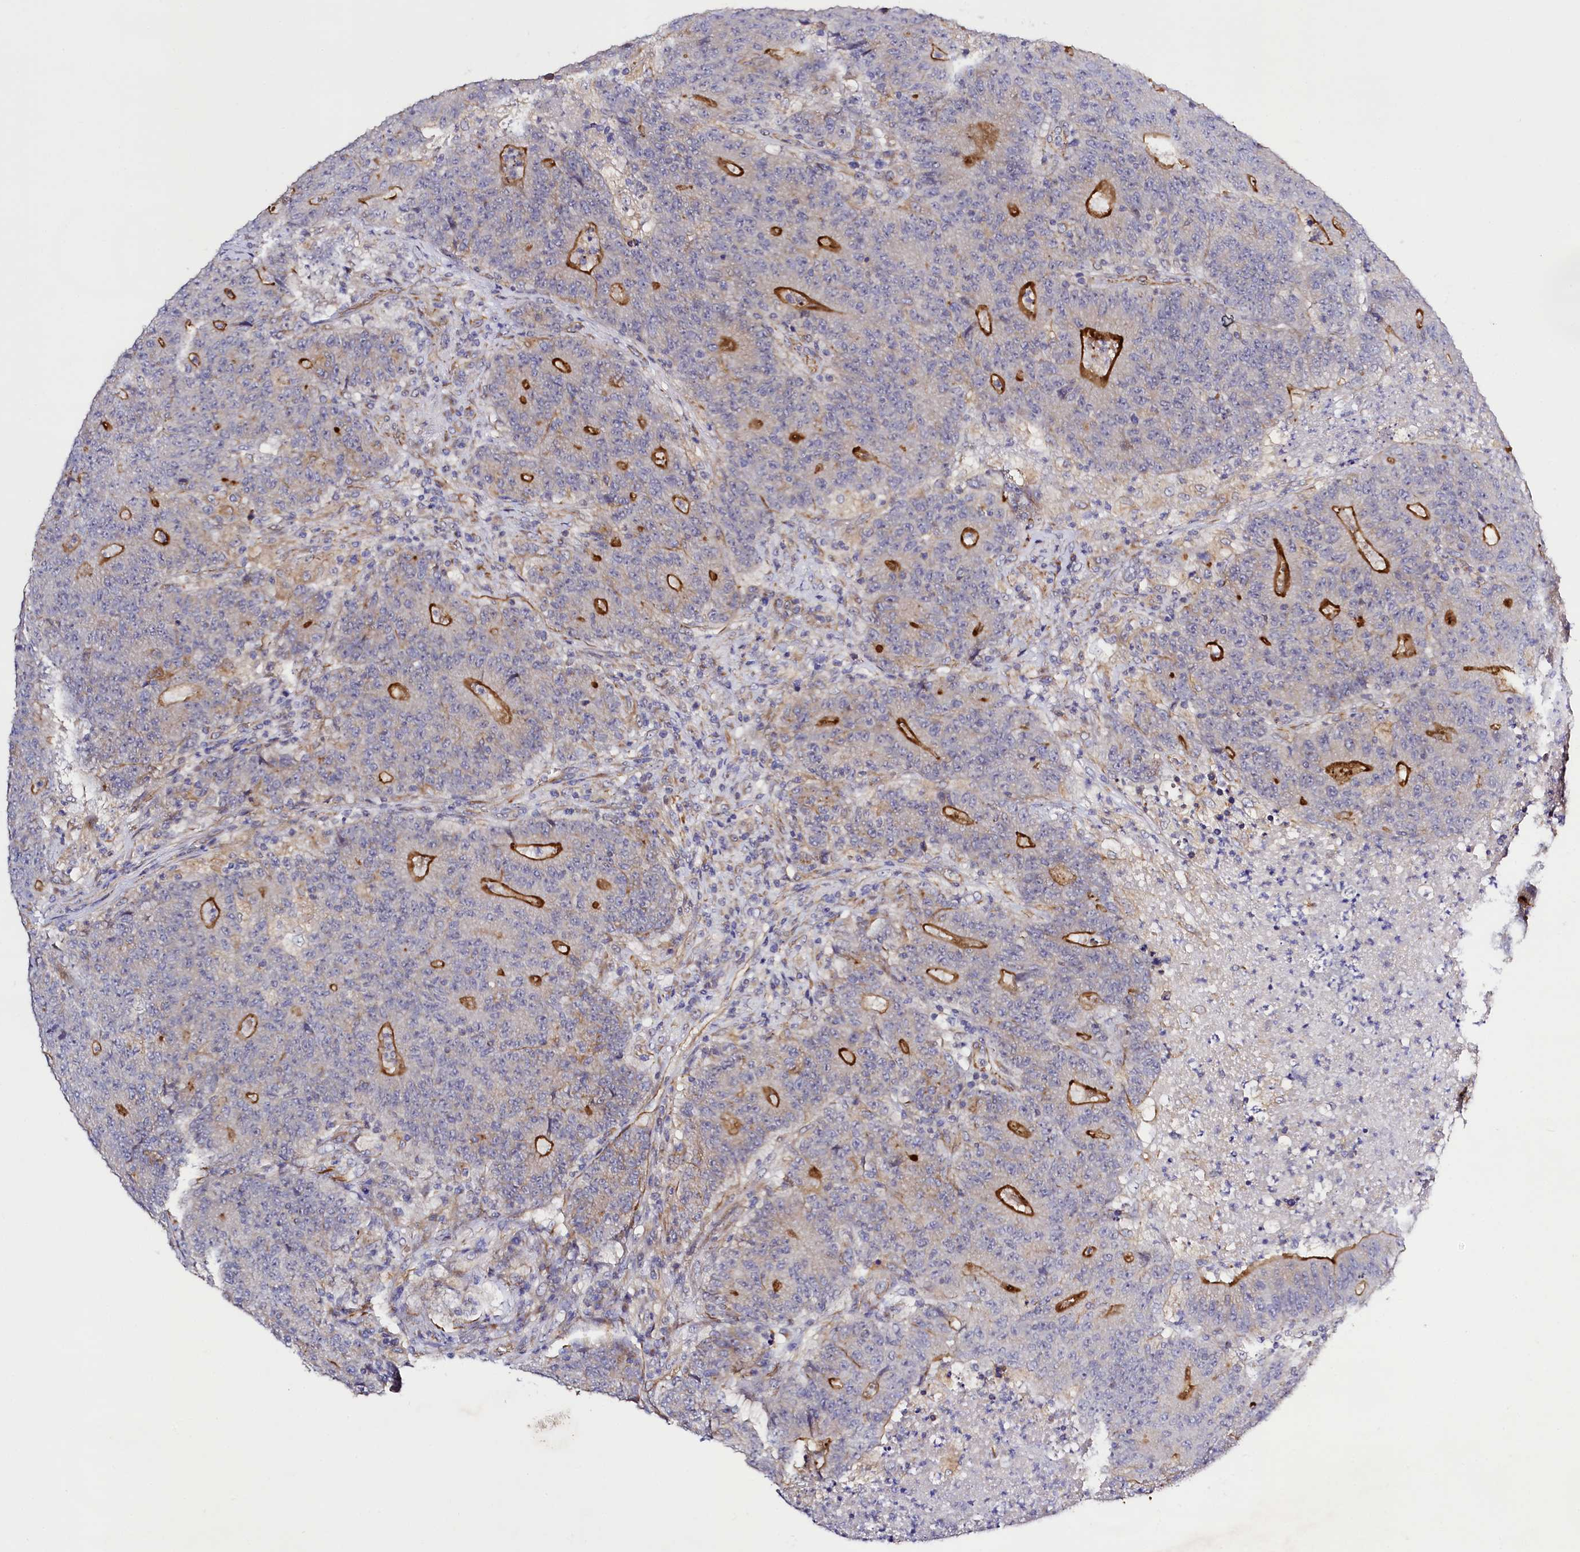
{"staining": {"intensity": "strong", "quantity": "<25%", "location": "cytoplasmic/membranous"}, "tissue": "colorectal cancer", "cell_type": "Tumor cells", "image_type": "cancer", "snomed": [{"axis": "morphology", "description": "Adenocarcinoma, NOS"}, {"axis": "topography", "description": "Colon"}], "caption": "There is medium levels of strong cytoplasmic/membranous staining in tumor cells of colorectal adenocarcinoma, as demonstrated by immunohistochemical staining (brown color).", "gene": "SLC7A1", "patient": {"sex": "female", "age": 75}}